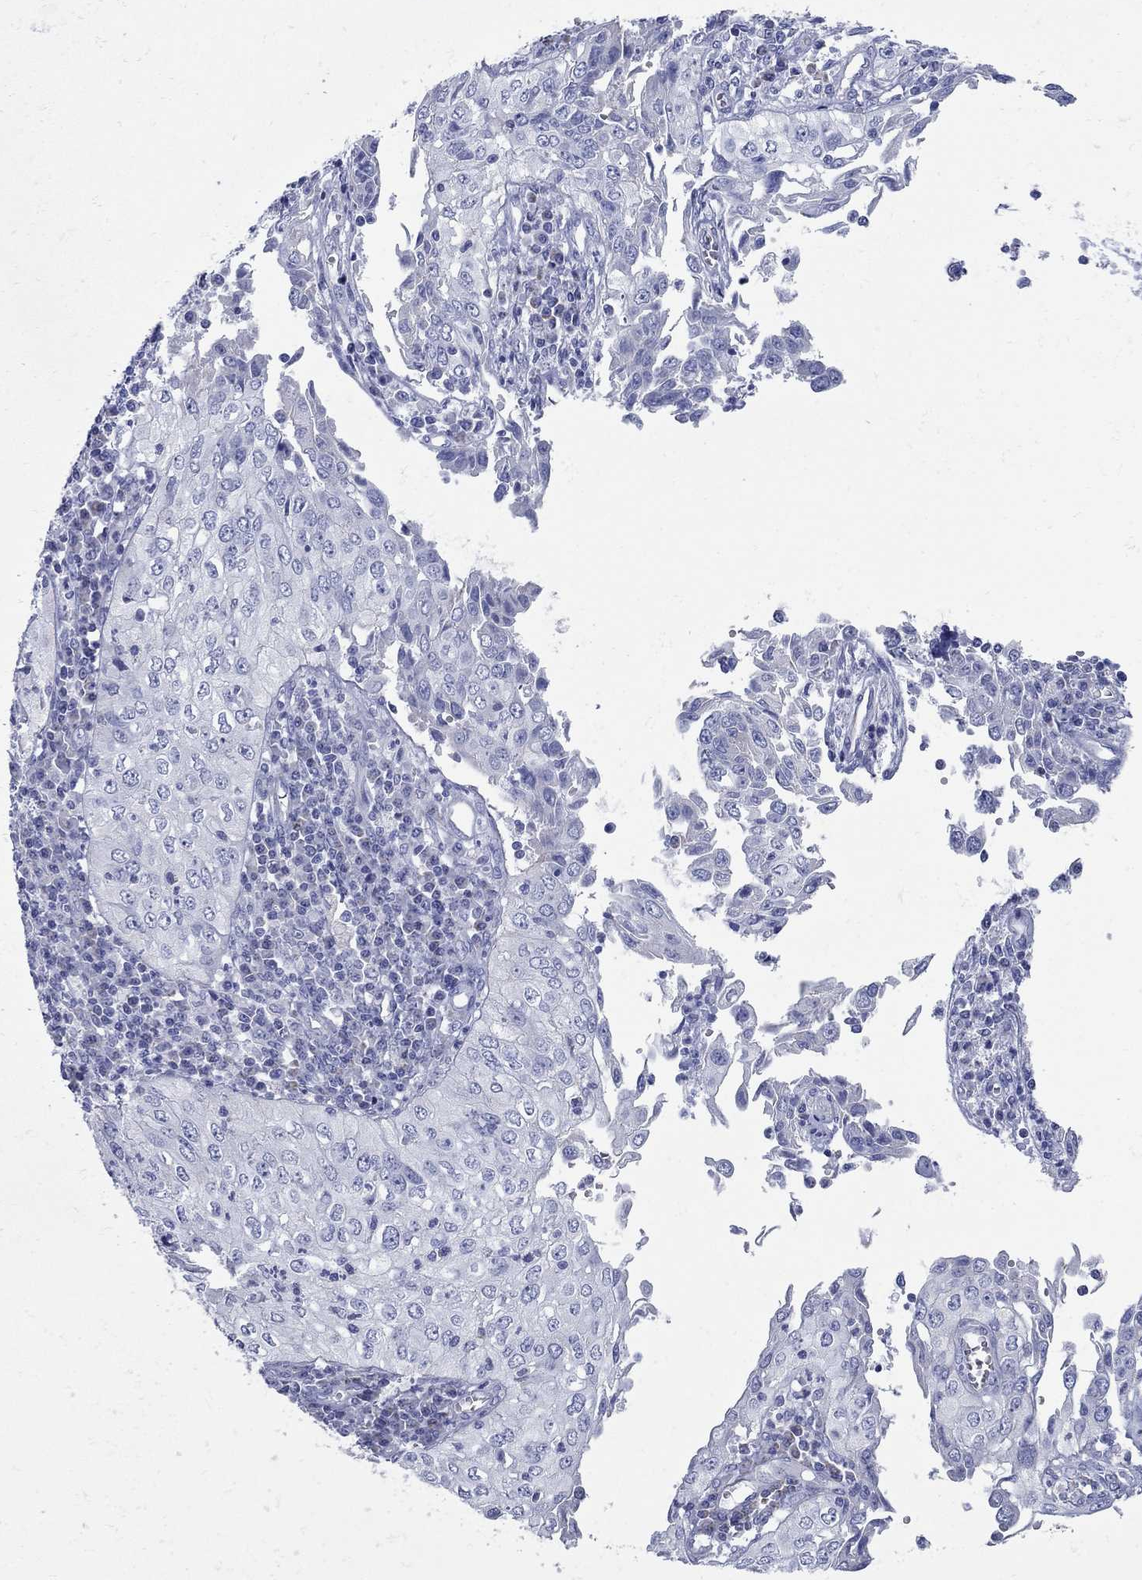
{"staining": {"intensity": "negative", "quantity": "none", "location": "none"}, "tissue": "cervical cancer", "cell_type": "Tumor cells", "image_type": "cancer", "snomed": [{"axis": "morphology", "description": "Squamous cell carcinoma, NOS"}, {"axis": "topography", "description": "Cervix"}], "caption": "An IHC image of squamous cell carcinoma (cervical) is shown. There is no staining in tumor cells of squamous cell carcinoma (cervical).", "gene": "PDZD3", "patient": {"sex": "female", "age": 24}}